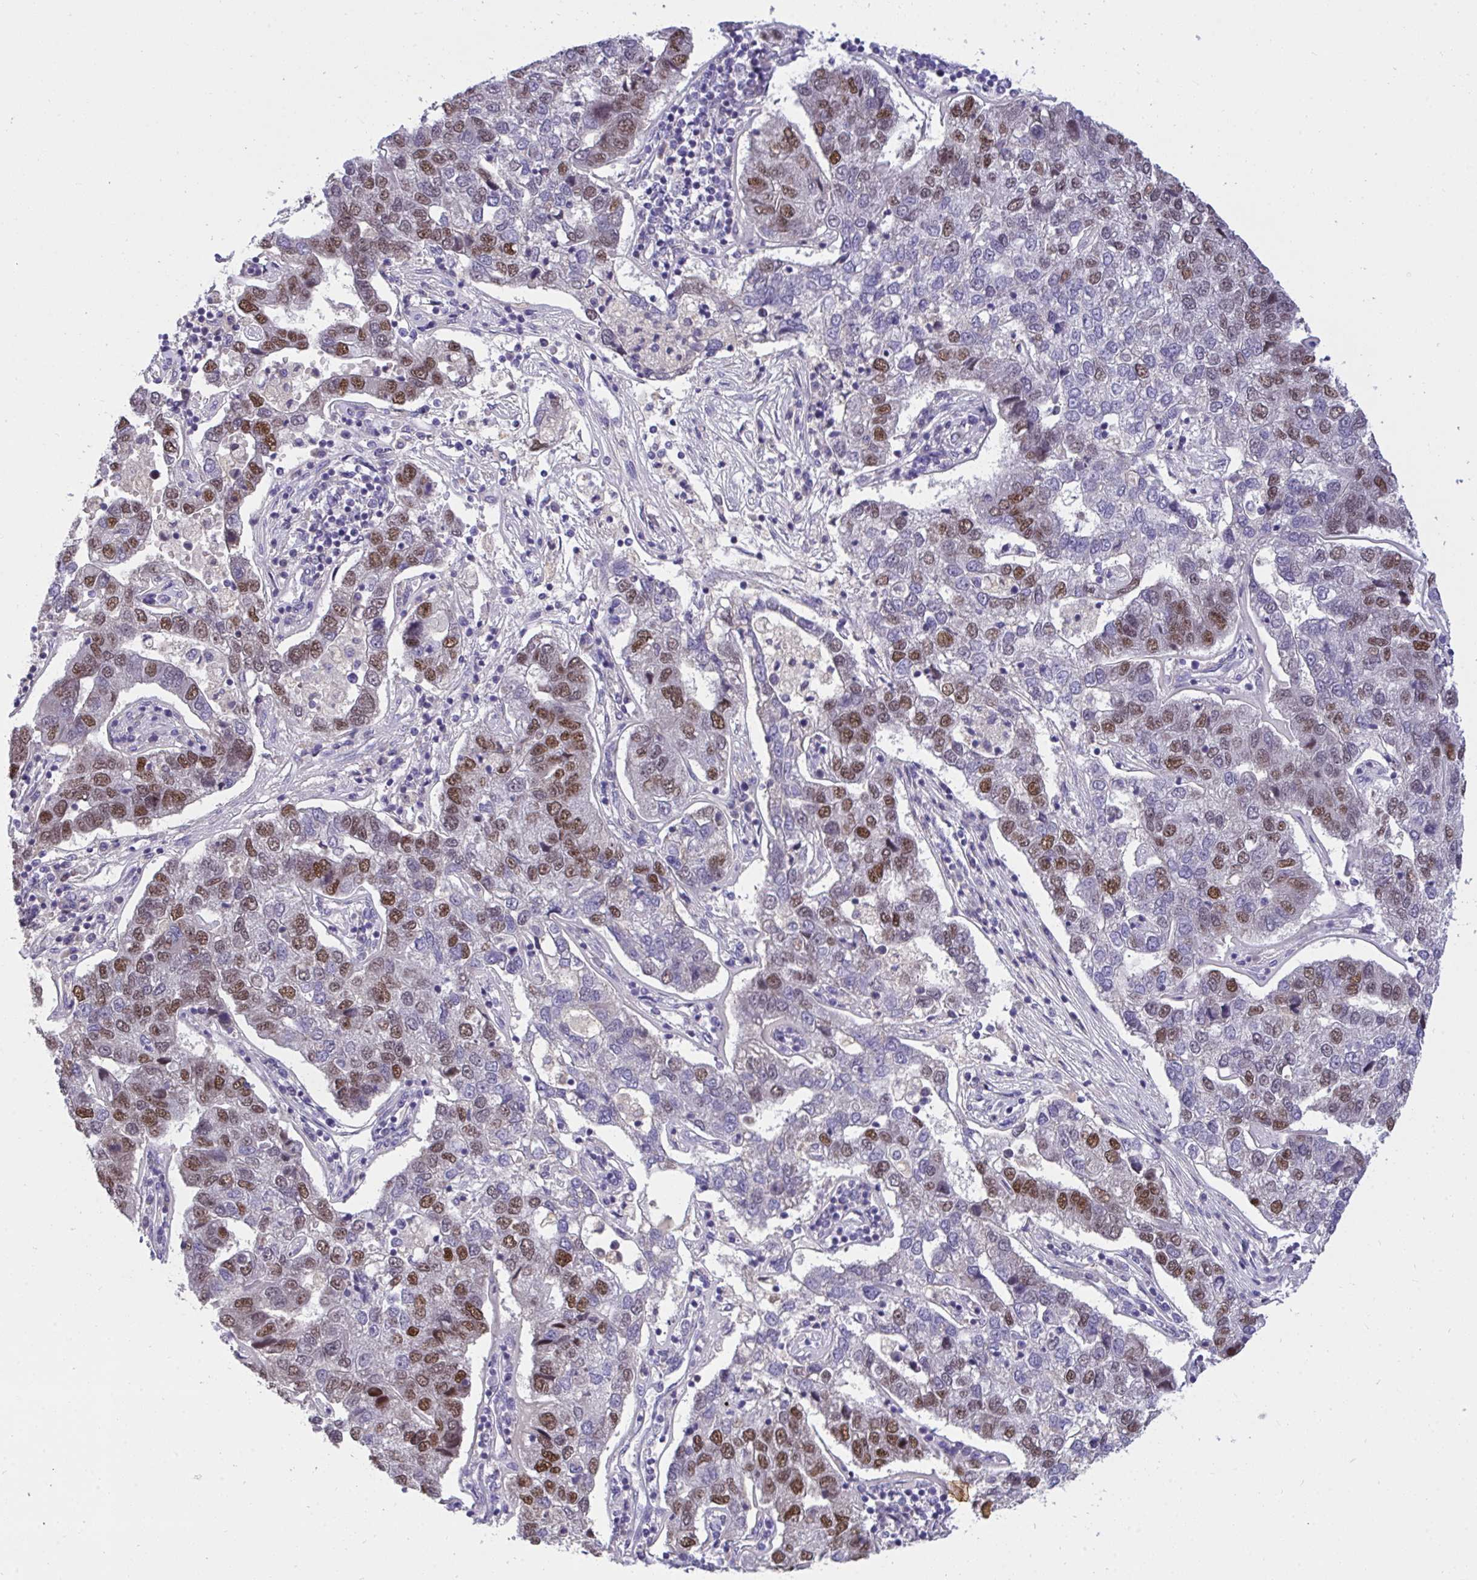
{"staining": {"intensity": "strong", "quantity": "25%-75%", "location": "nuclear"}, "tissue": "pancreatic cancer", "cell_type": "Tumor cells", "image_type": "cancer", "snomed": [{"axis": "morphology", "description": "Adenocarcinoma, NOS"}, {"axis": "topography", "description": "Pancreas"}], "caption": "Tumor cells demonstrate high levels of strong nuclear expression in approximately 25%-75% of cells in pancreatic cancer (adenocarcinoma). Nuclei are stained in blue.", "gene": "C19orf54", "patient": {"sex": "female", "age": 61}}